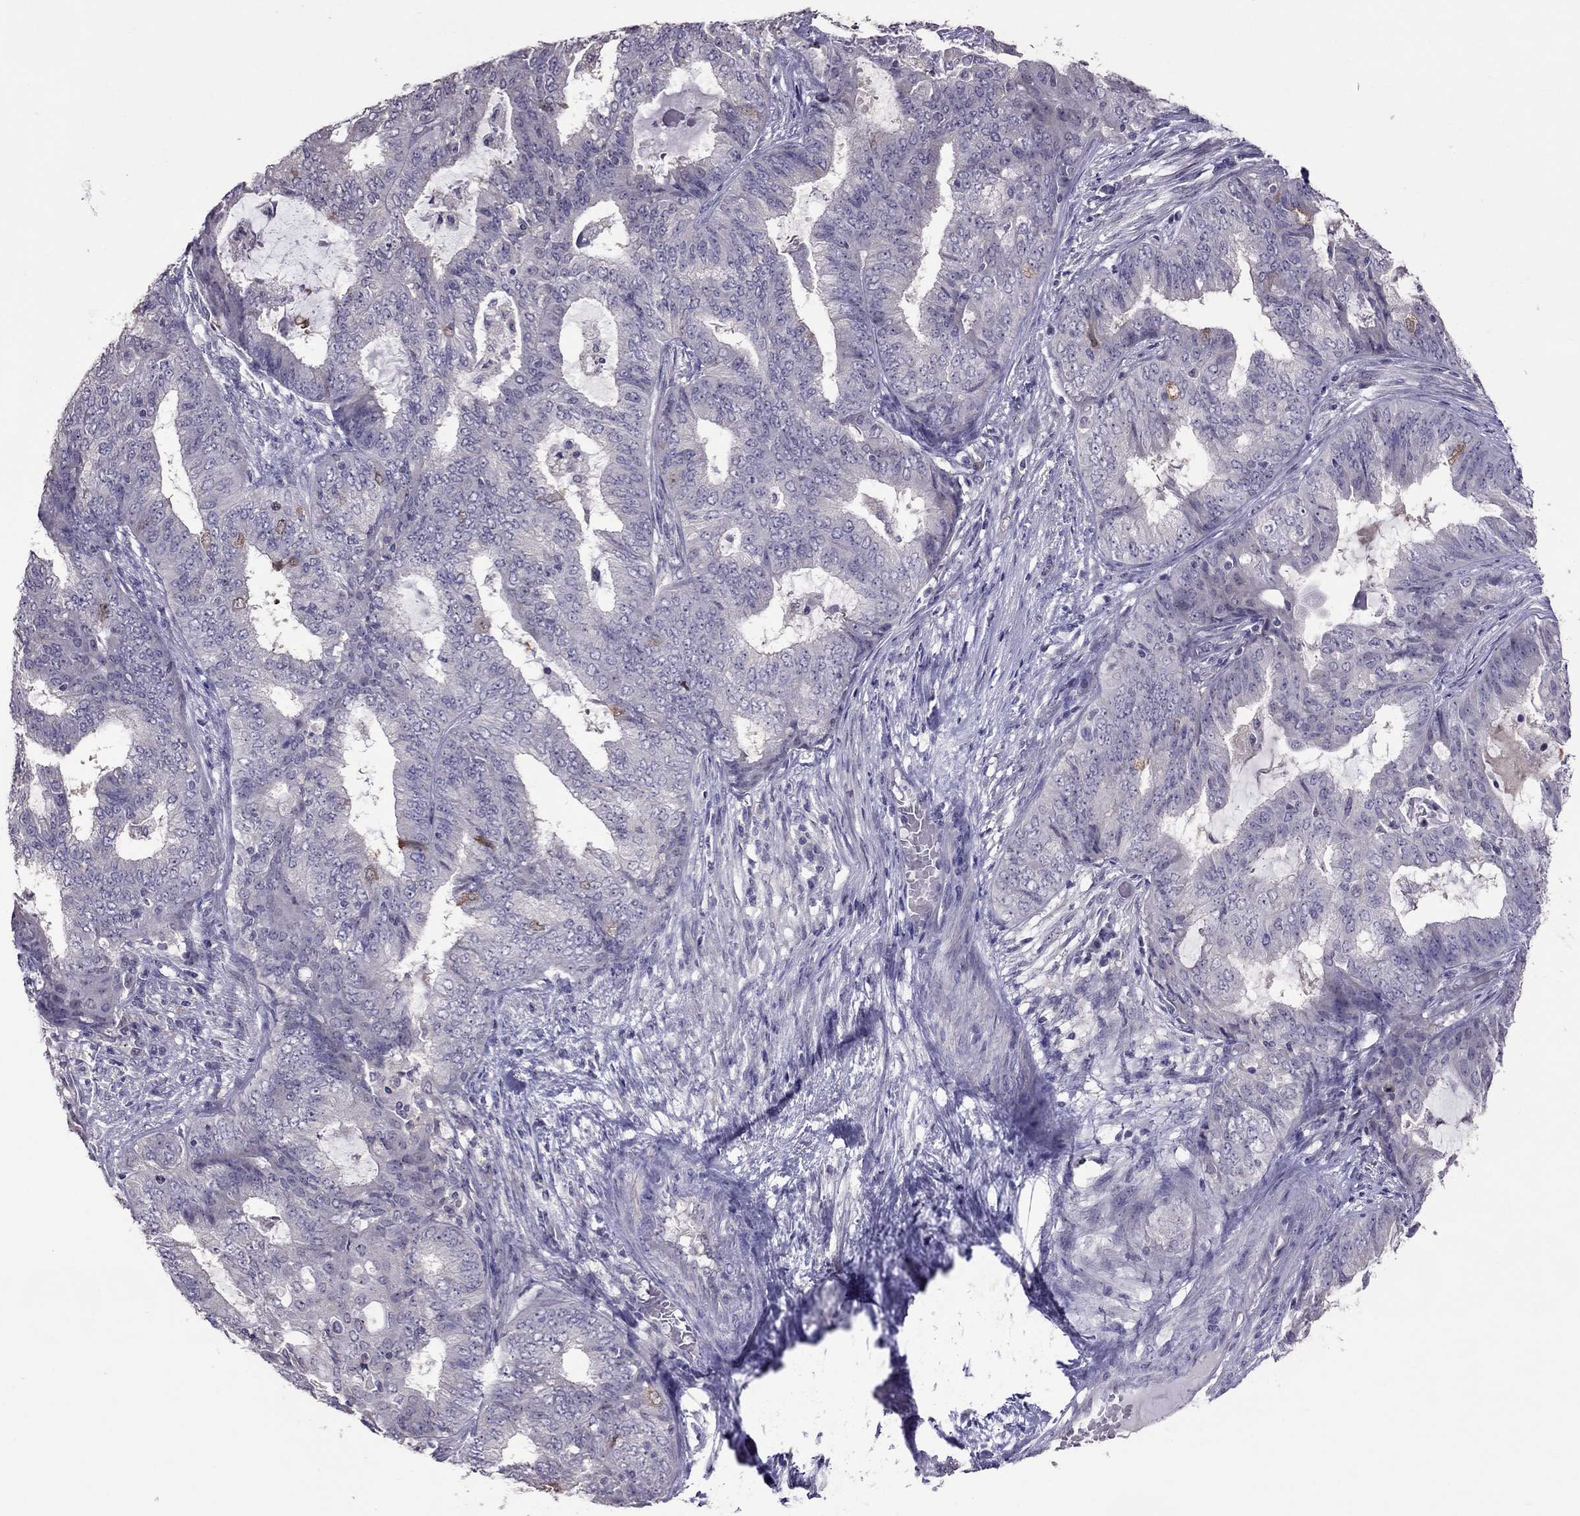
{"staining": {"intensity": "moderate", "quantity": "<25%", "location": "cytoplasmic/membranous"}, "tissue": "endometrial cancer", "cell_type": "Tumor cells", "image_type": "cancer", "snomed": [{"axis": "morphology", "description": "Adenocarcinoma, NOS"}, {"axis": "topography", "description": "Endometrium"}], "caption": "Approximately <25% of tumor cells in human adenocarcinoma (endometrial) reveal moderate cytoplasmic/membranous protein expression as visualized by brown immunohistochemical staining.", "gene": "LRRC46", "patient": {"sex": "female", "age": 62}}